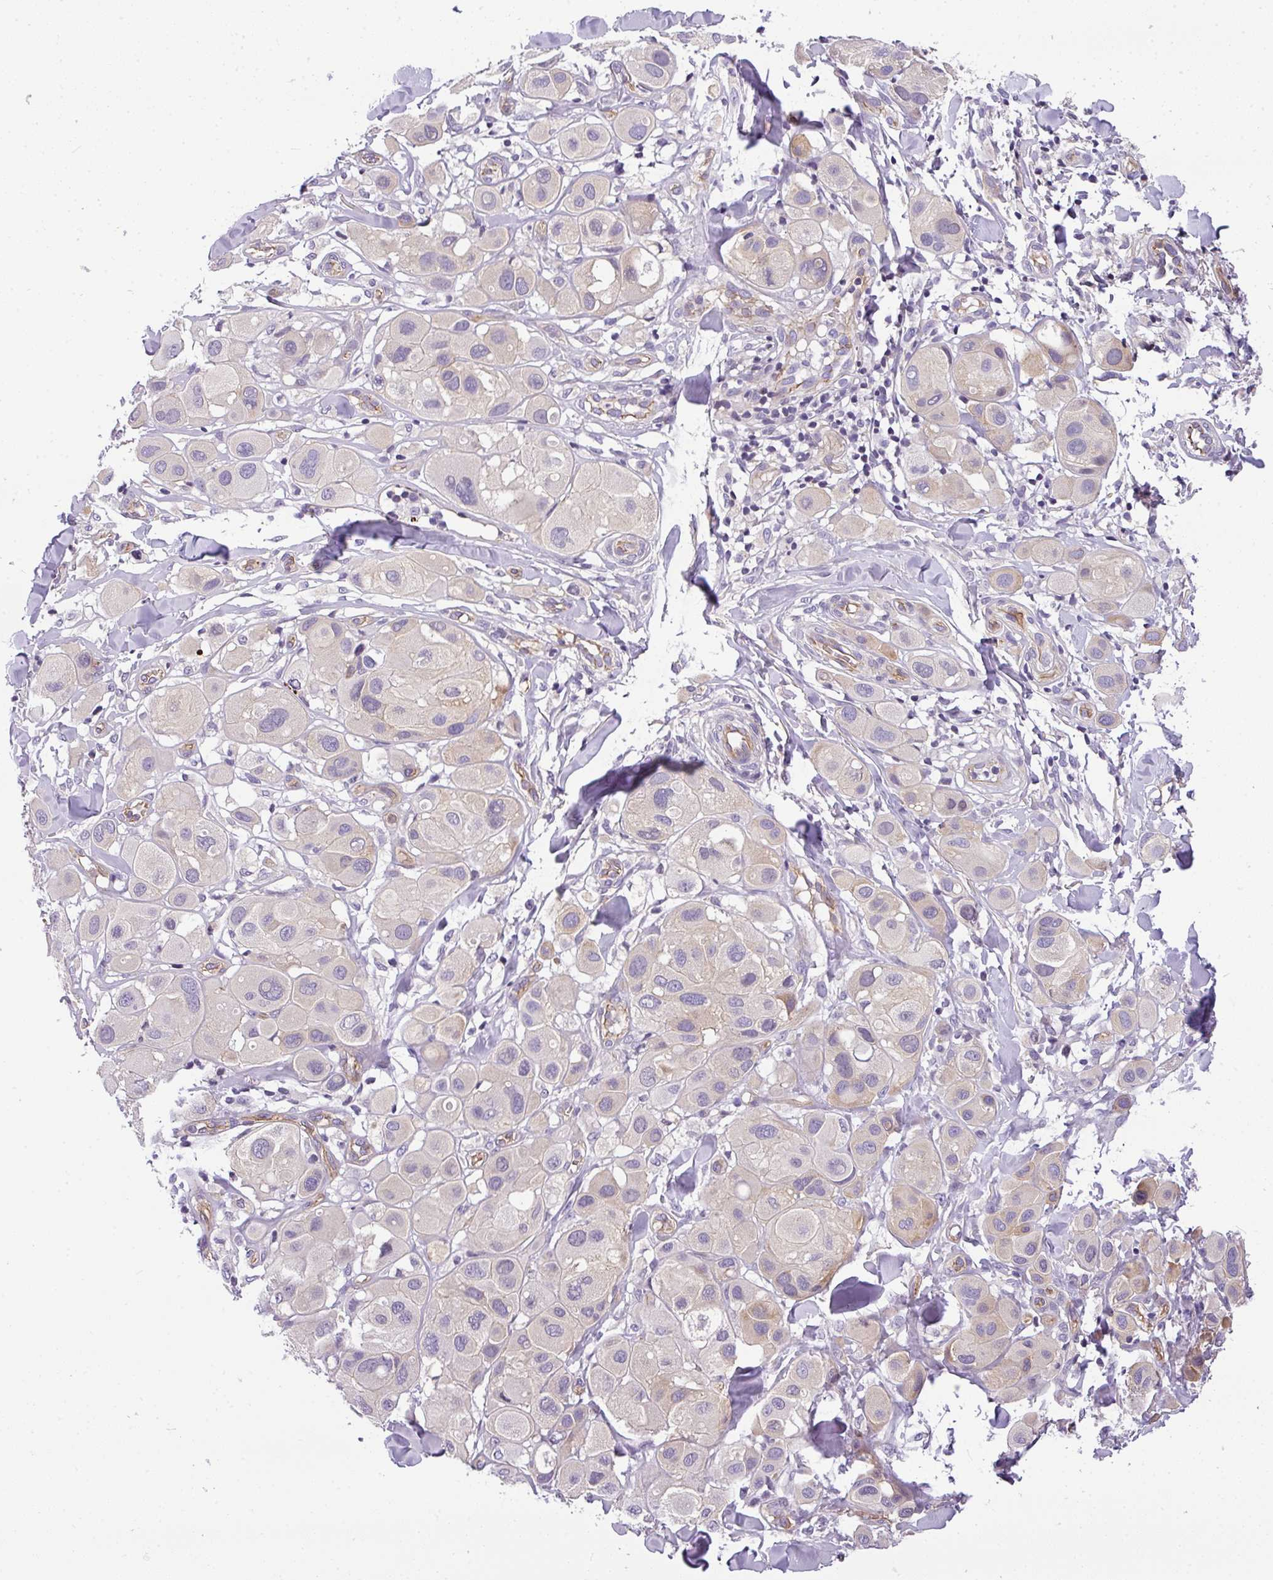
{"staining": {"intensity": "negative", "quantity": "none", "location": "none"}, "tissue": "melanoma", "cell_type": "Tumor cells", "image_type": "cancer", "snomed": [{"axis": "morphology", "description": "Malignant melanoma, Metastatic site"}, {"axis": "topography", "description": "Skin"}], "caption": "The photomicrograph shows no significant expression in tumor cells of melanoma.", "gene": "OR11H4", "patient": {"sex": "male", "age": 41}}